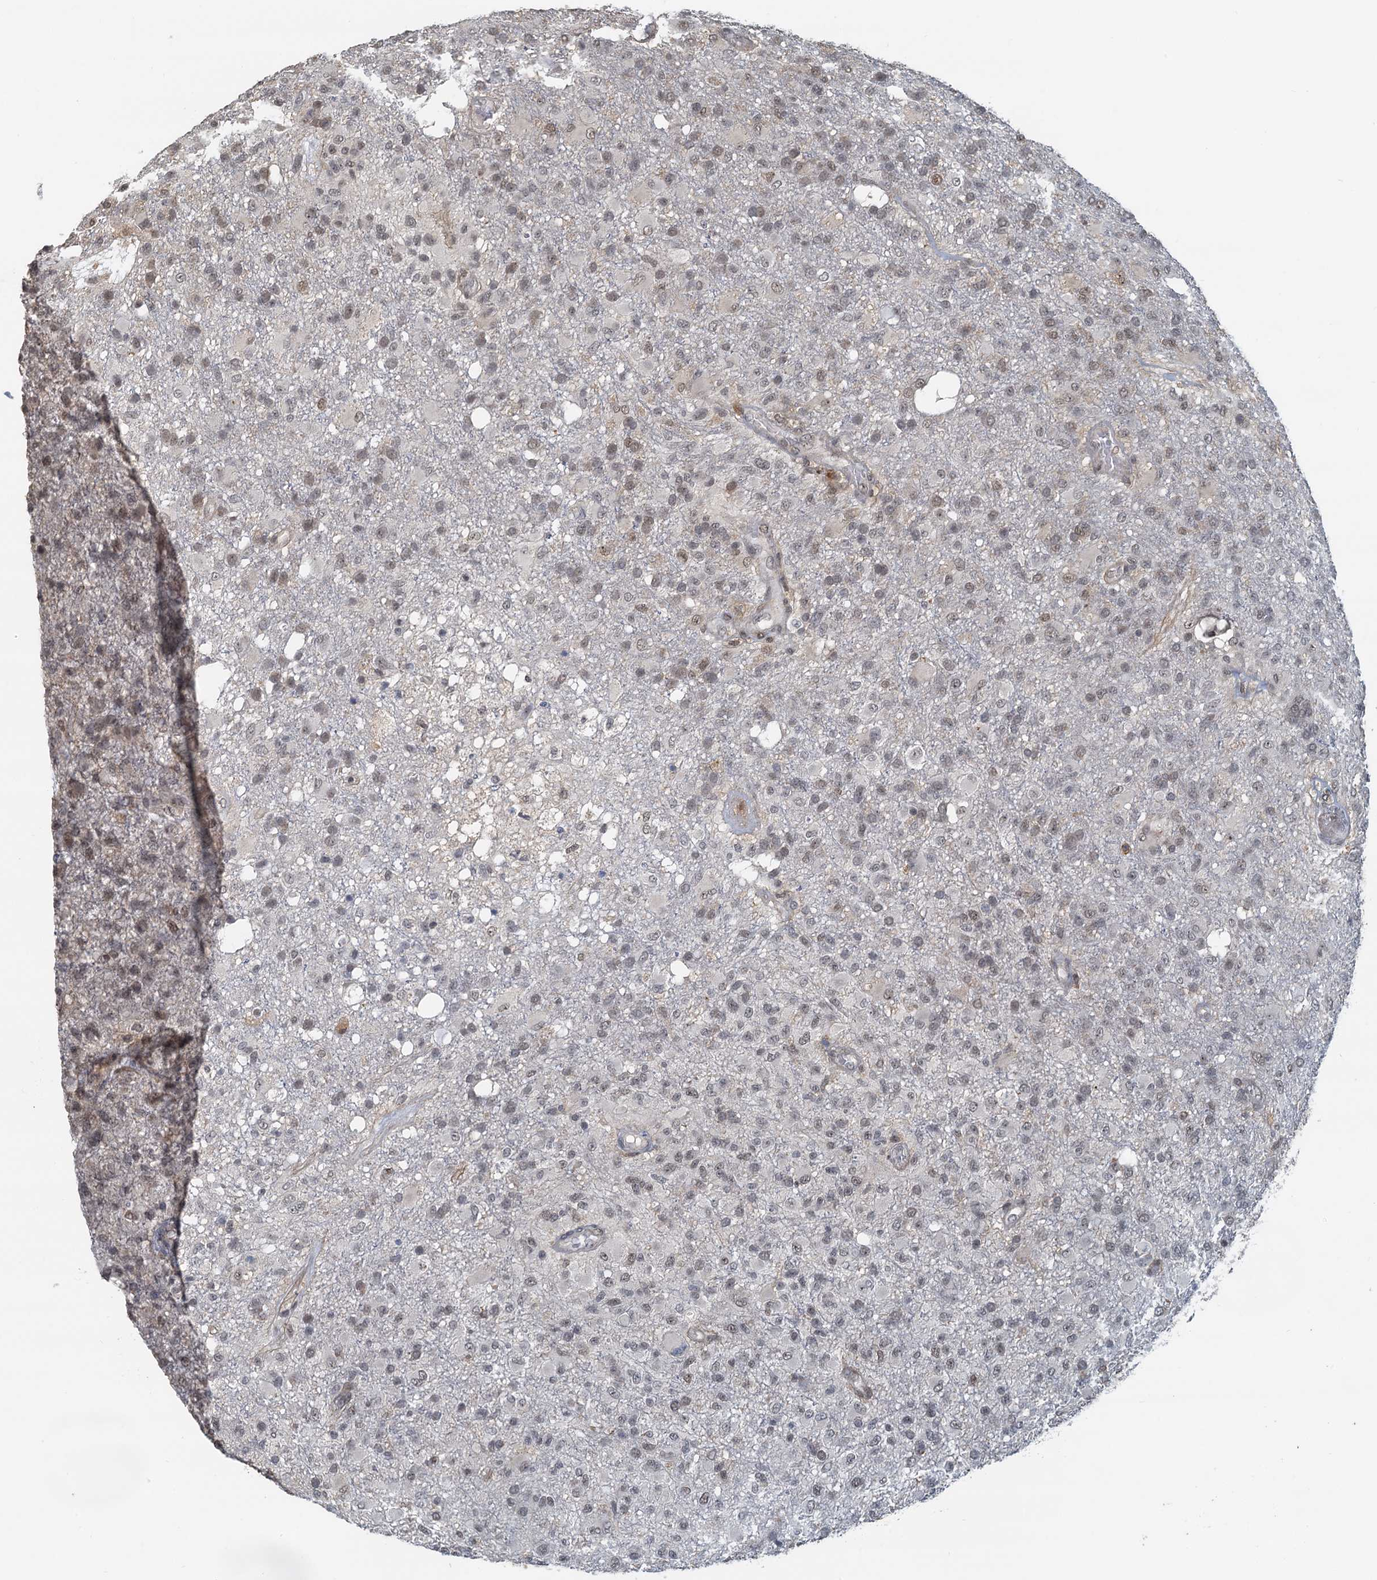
{"staining": {"intensity": "moderate", "quantity": "25%-75%", "location": "nuclear"}, "tissue": "glioma", "cell_type": "Tumor cells", "image_type": "cancer", "snomed": [{"axis": "morphology", "description": "Glioma, malignant, High grade"}, {"axis": "topography", "description": "Brain"}], "caption": "High-power microscopy captured an IHC micrograph of high-grade glioma (malignant), revealing moderate nuclear expression in approximately 25%-75% of tumor cells.", "gene": "SPINDOC", "patient": {"sex": "female", "age": 74}}